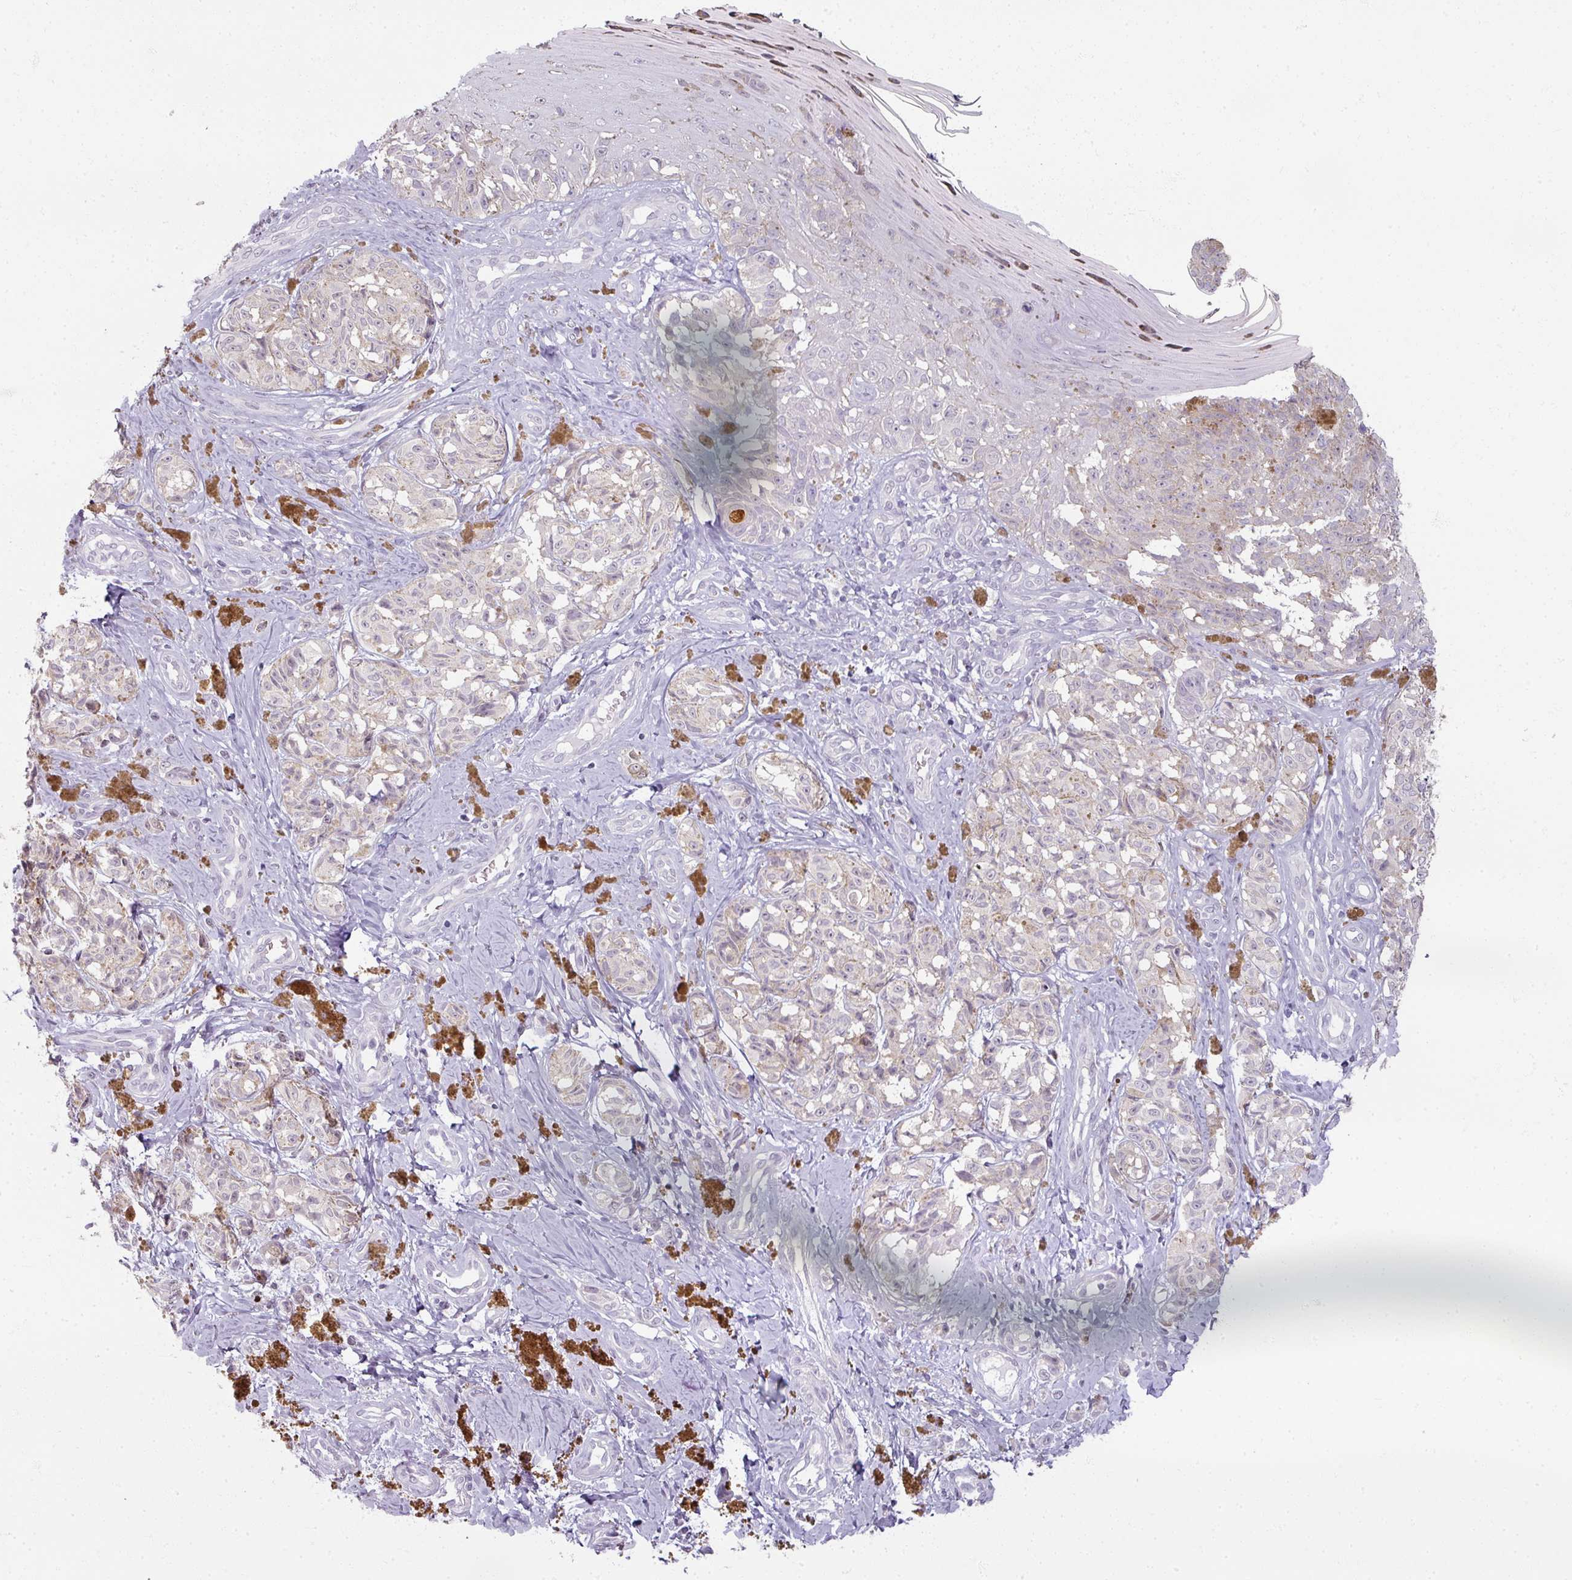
{"staining": {"intensity": "negative", "quantity": "none", "location": "none"}, "tissue": "melanoma", "cell_type": "Tumor cells", "image_type": "cancer", "snomed": [{"axis": "morphology", "description": "Malignant melanoma, NOS"}, {"axis": "topography", "description": "Skin"}], "caption": "DAB (3,3'-diaminobenzidine) immunohistochemical staining of human melanoma demonstrates no significant expression in tumor cells. (DAB immunohistochemistry (IHC), high magnification).", "gene": "MYMK", "patient": {"sex": "female", "age": 65}}